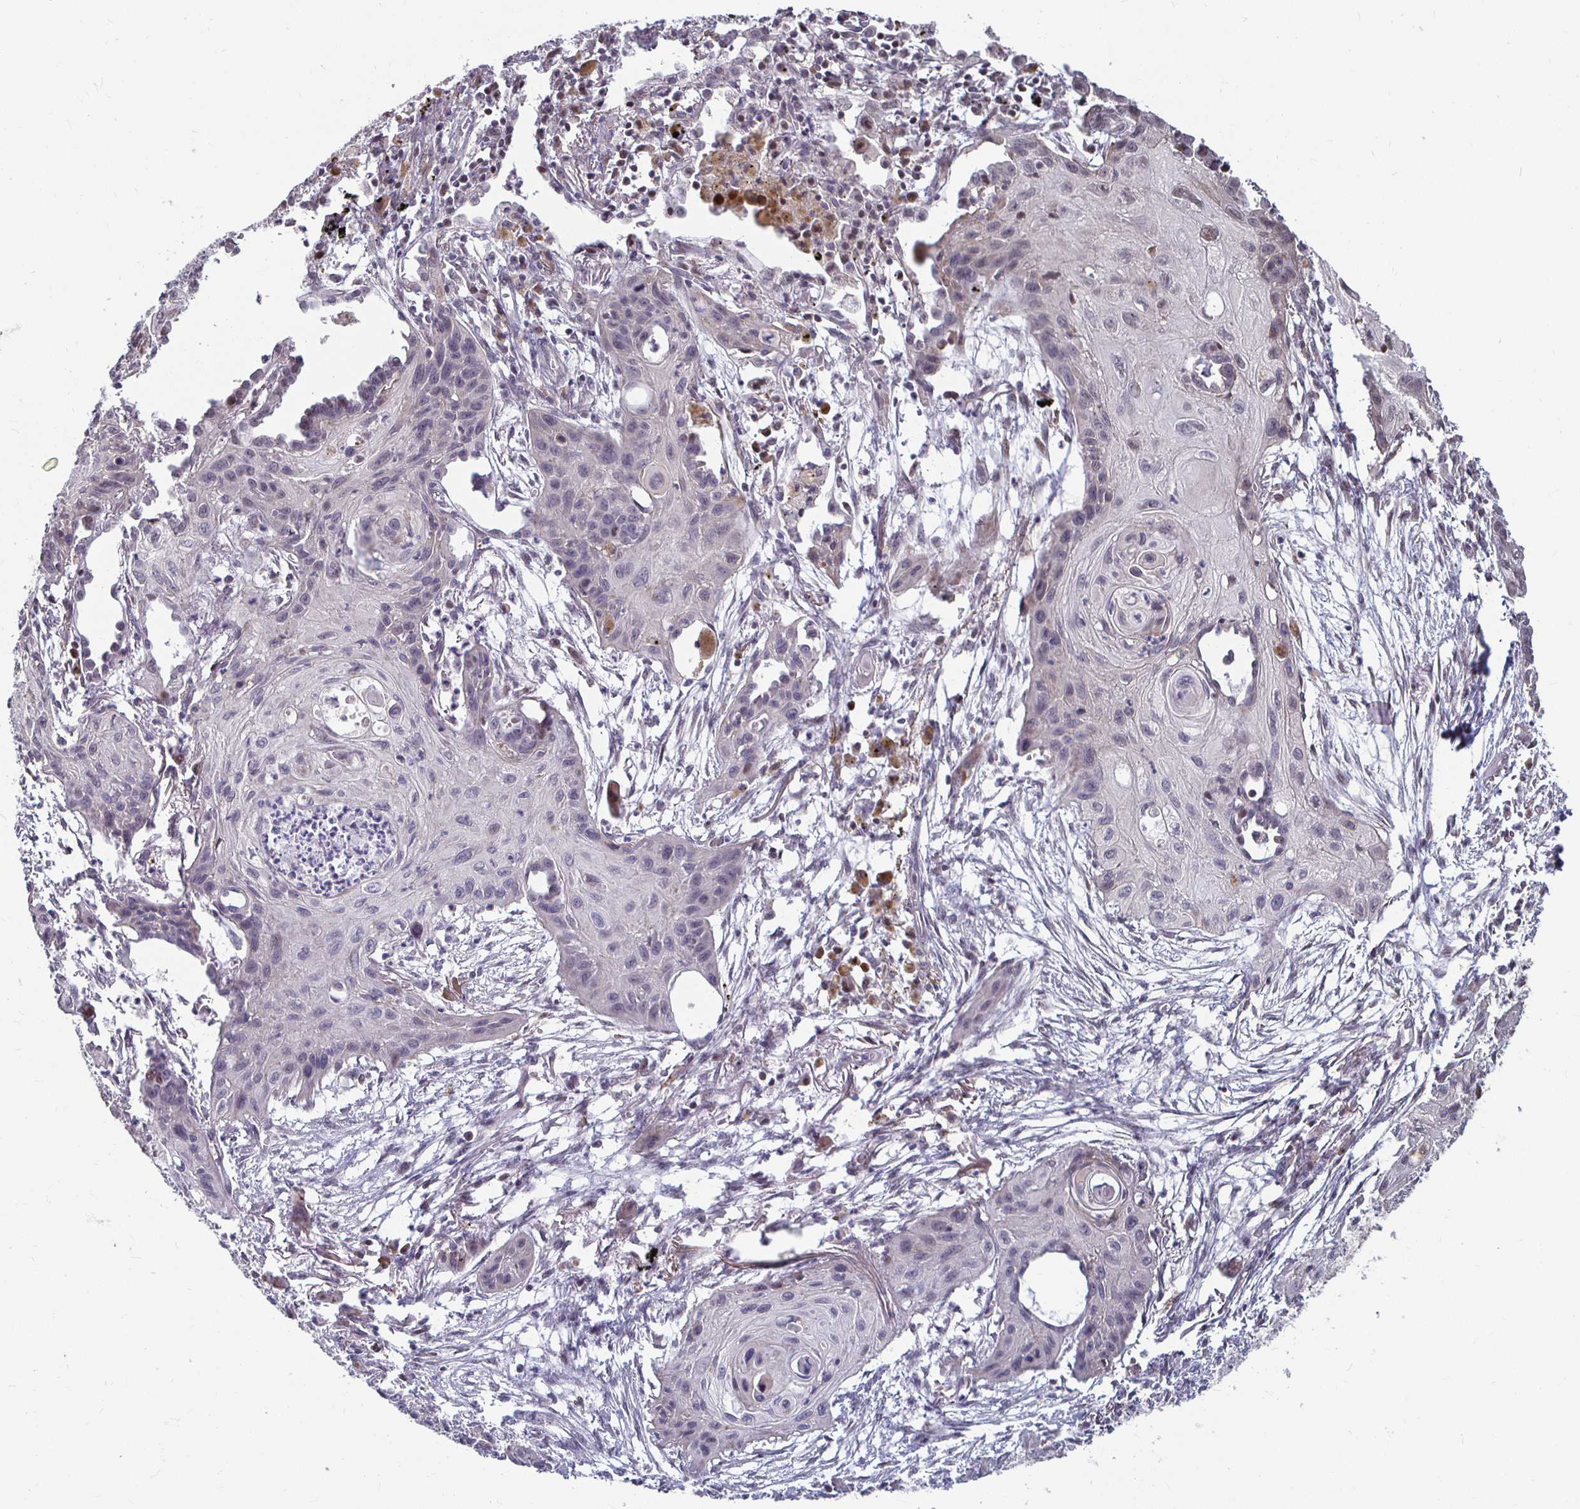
{"staining": {"intensity": "negative", "quantity": "none", "location": "none"}, "tissue": "lung cancer", "cell_type": "Tumor cells", "image_type": "cancer", "snomed": [{"axis": "morphology", "description": "Squamous cell carcinoma, NOS"}, {"axis": "topography", "description": "Lung"}], "caption": "DAB immunohistochemical staining of lung cancer (squamous cell carcinoma) shows no significant positivity in tumor cells.", "gene": "CAPN11", "patient": {"sex": "male", "age": 71}}